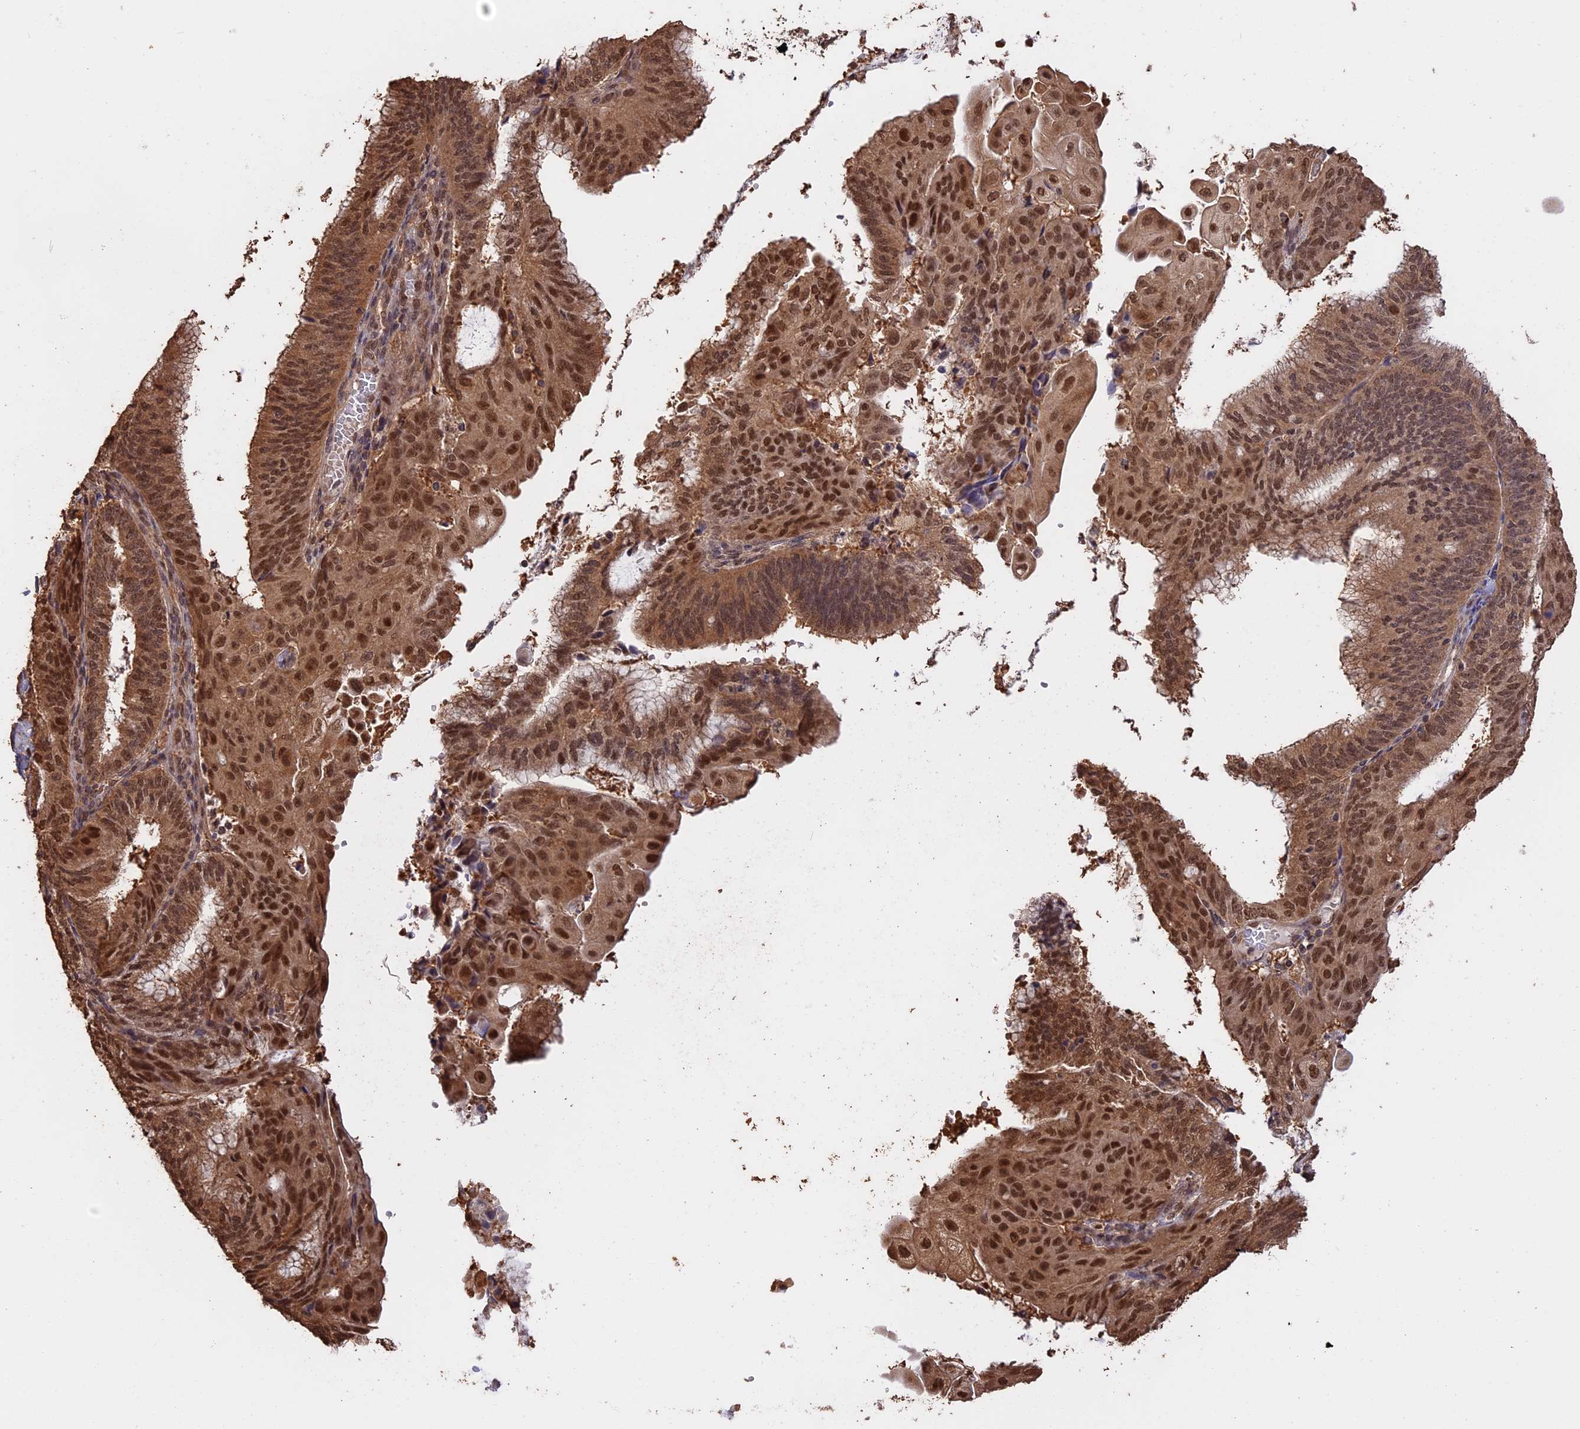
{"staining": {"intensity": "moderate", "quantity": ">75%", "location": "cytoplasmic/membranous,nuclear"}, "tissue": "endometrial cancer", "cell_type": "Tumor cells", "image_type": "cancer", "snomed": [{"axis": "morphology", "description": "Adenocarcinoma, NOS"}, {"axis": "topography", "description": "Endometrium"}], "caption": "Immunohistochemistry (DAB) staining of human endometrial cancer shows moderate cytoplasmic/membranous and nuclear protein staining in about >75% of tumor cells.", "gene": "PSMC6", "patient": {"sex": "female", "age": 49}}